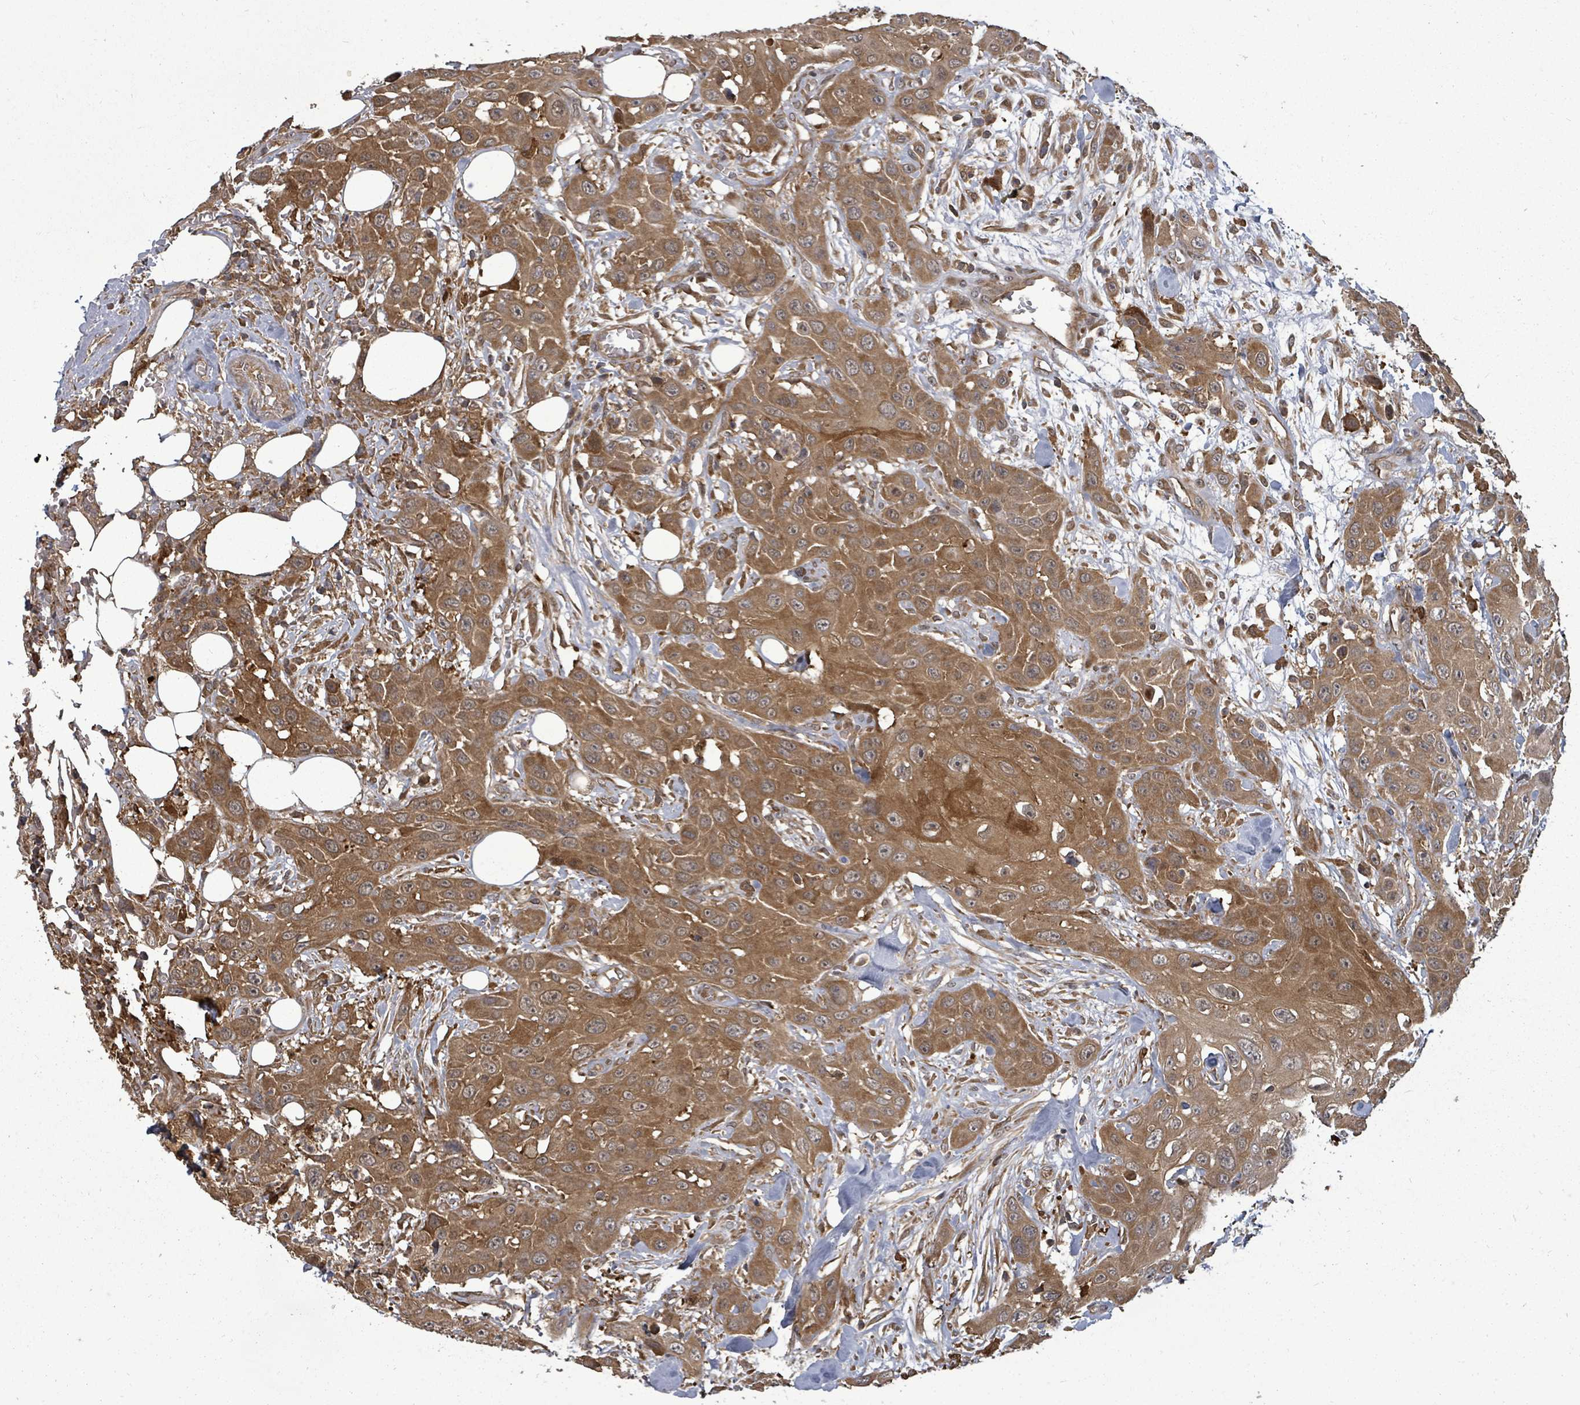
{"staining": {"intensity": "moderate", "quantity": ">75%", "location": "cytoplasmic/membranous"}, "tissue": "head and neck cancer", "cell_type": "Tumor cells", "image_type": "cancer", "snomed": [{"axis": "morphology", "description": "Squamous cell carcinoma, NOS"}, {"axis": "topography", "description": "Head-Neck"}], "caption": "Brown immunohistochemical staining in human head and neck cancer exhibits moderate cytoplasmic/membranous staining in about >75% of tumor cells.", "gene": "EIF3C", "patient": {"sex": "male", "age": 81}}